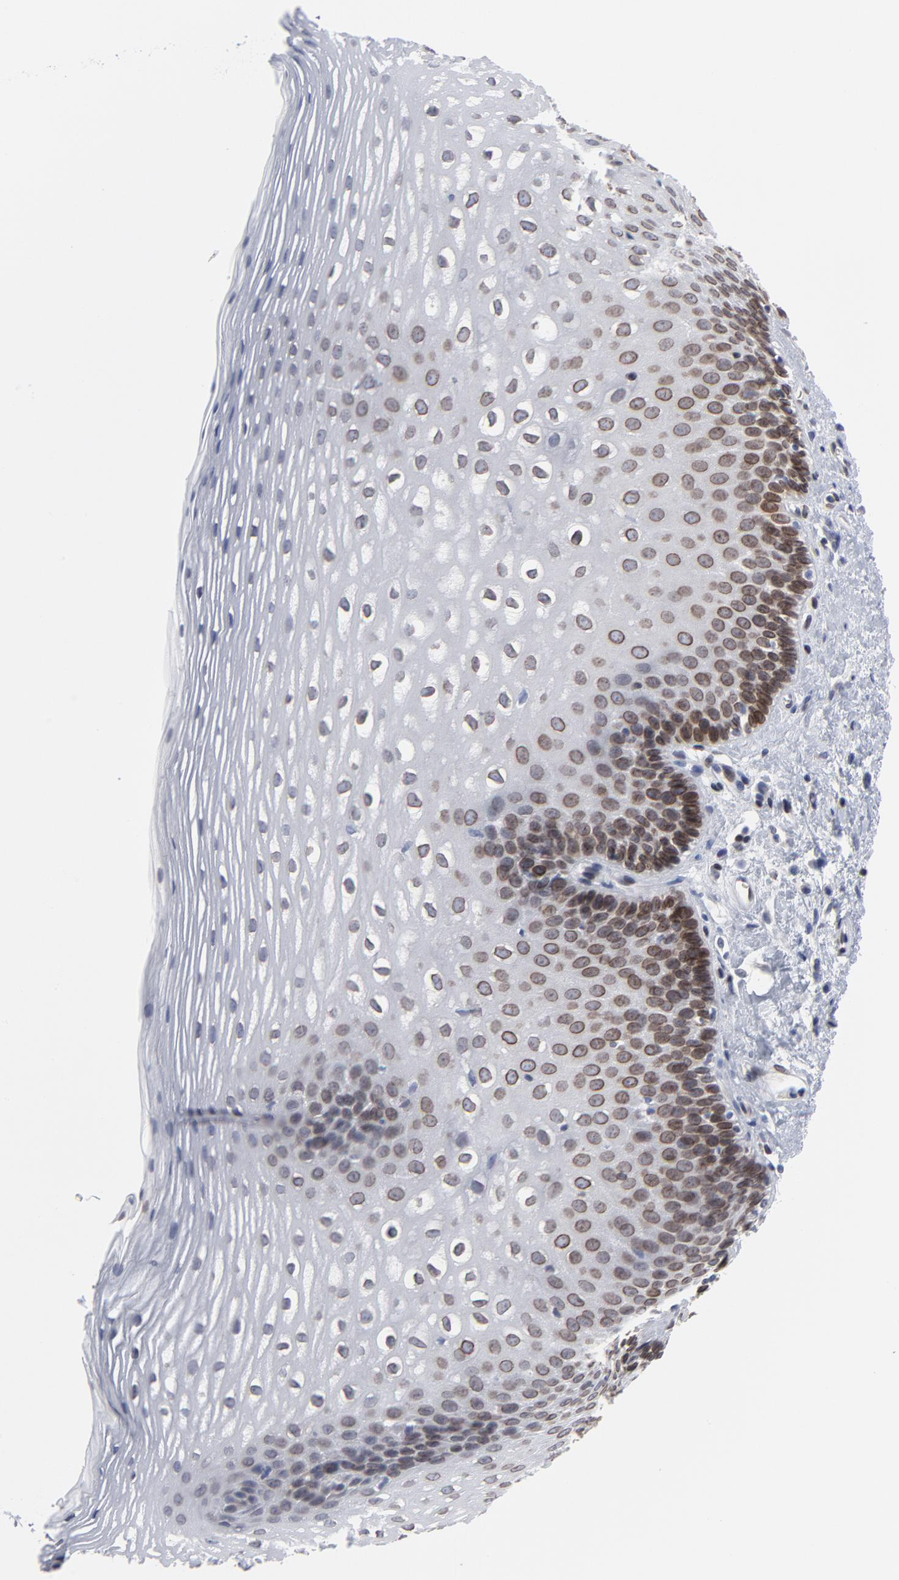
{"staining": {"intensity": "moderate", "quantity": "25%-75%", "location": "cytoplasmic/membranous,nuclear"}, "tissue": "esophagus", "cell_type": "Squamous epithelial cells", "image_type": "normal", "snomed": [{"axis": "morphology", "description": "Normal tissue, NOS"}, {"axis": "topography", "description": "Esophagus"}], "caption": "DAB immunohistochemical staining of normal esophagus exhibits moderate cytoplasmic/membranous,nuclear protein staining in approximately 25%-75% of squamous epithelial cells. (Brightfield microscopy of DAB IHC at high magnification).", "gene": "SYNE2", "patient": {"sex": "female", "age": 70}}